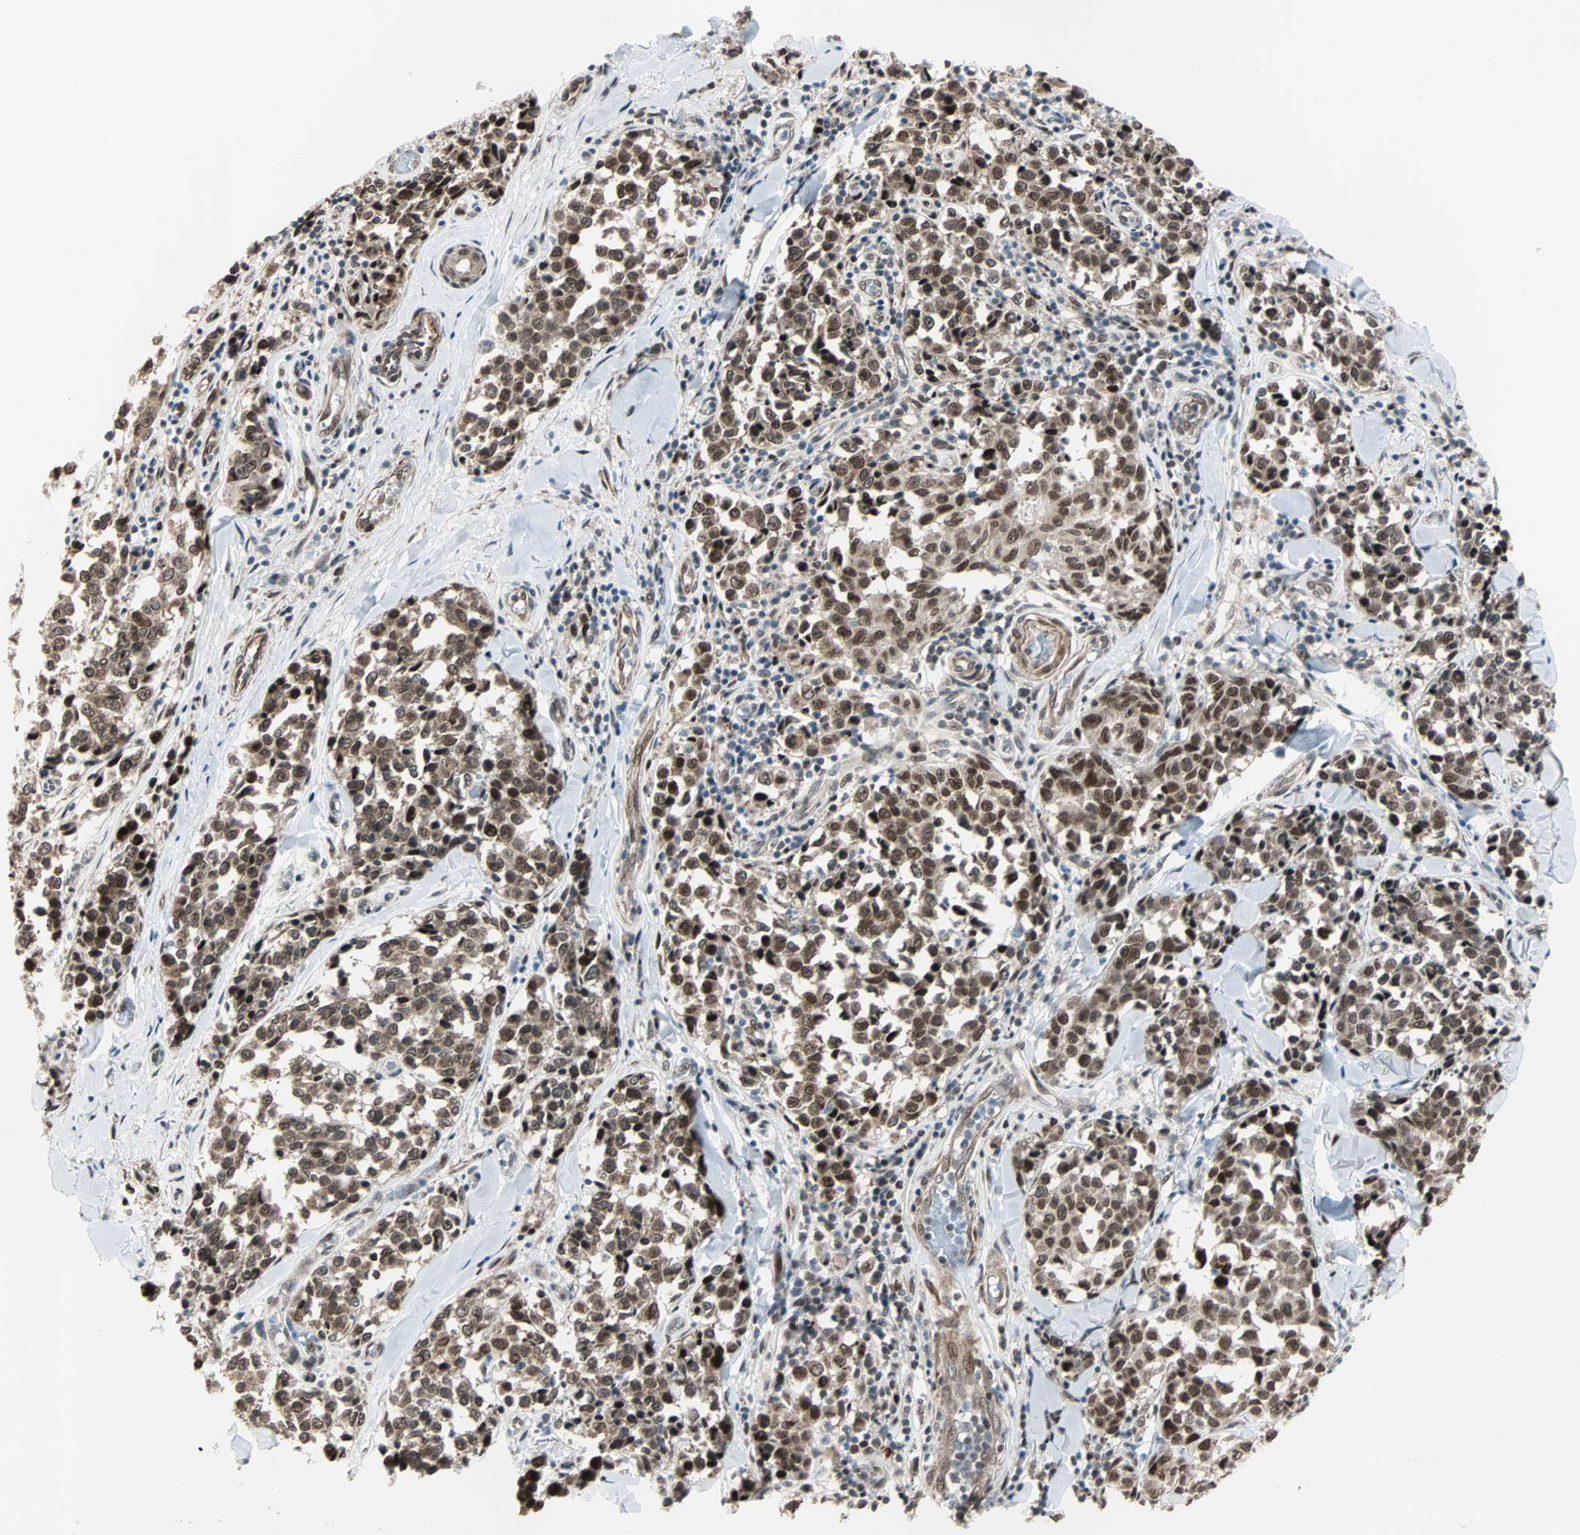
{"staining": {"intensity": "moderate", "quantity": ">75%", "location": "cytoplasmic/membranous,nuclear"}, "tissue": "melanoma", "cell_type": "Tumor cells", "image_type": "cancer", "snomed": [{"axis": "morphology", "description": "Malignant melanoma, NOS"}, {"axis": "topography", "description": "Skin"}], "caption": "Immunohistochemistry (DAB) staining of melanoma exhibits moderate cytoplasmic/membranous and nuclear protein positivity in about >75% of tumor cells. (brown staining indicates protein expression, while blue staining denotes nuclei).", "gene": "CBX4", "patient": {"sex": "female", "age": 64}}